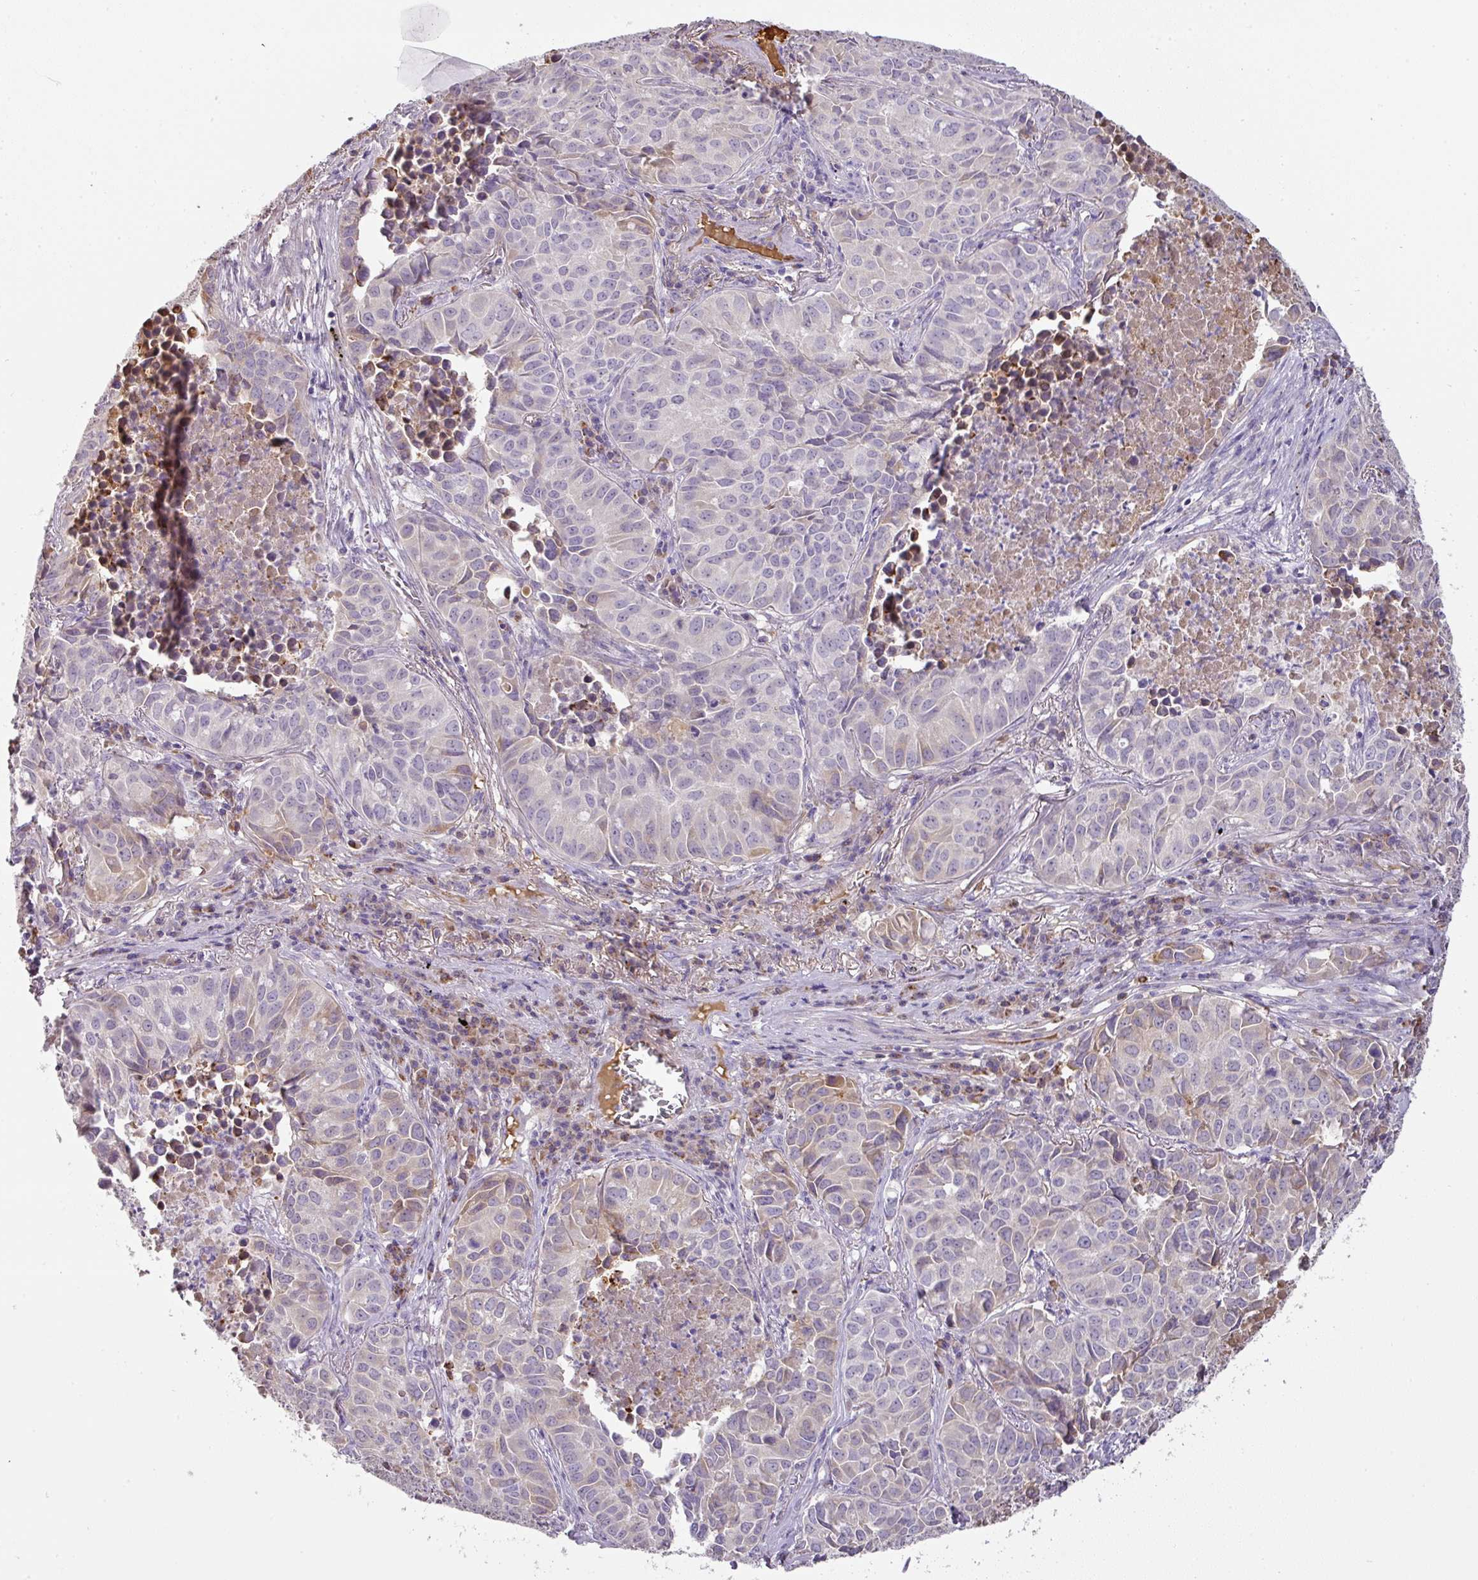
{"staining": {"intensity": "negative", "quantity": "none", "location": "none"}, "tissue": "lung cancer", "cell_type": "Tumor cells", "image_type": "cancer", "snomed": [{"axis": "morphology", "description": "Adenocarcinoma, NOS"}, {"axis": "topography", "description": "Lung"}], "caption": "Adenocarcinoma (lung) stained for a protein using immunohistochemistry exhibits no expression tumor cells.", "gene": "CCZ1", "patient": {"sex": "female", "age": 50}}